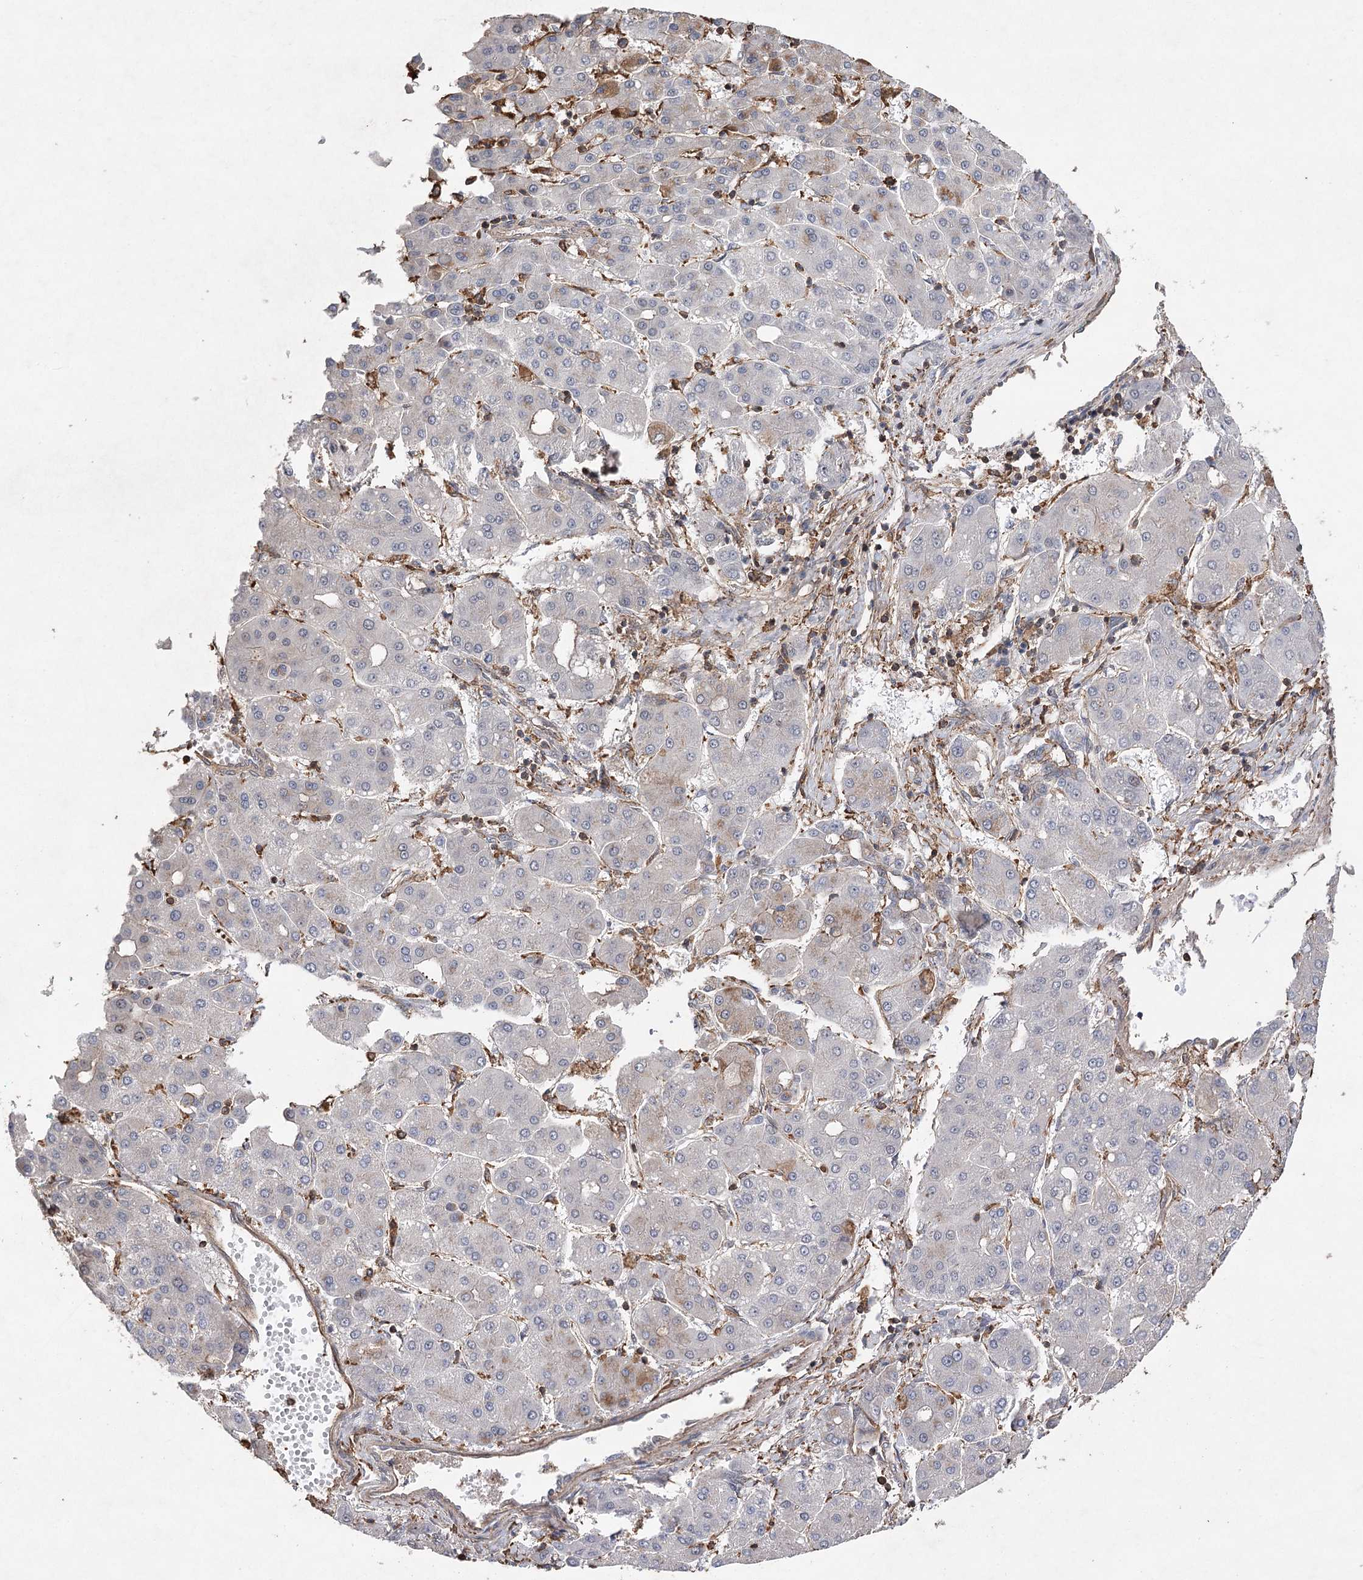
{"staining": {"intensity": "negative", "quantity": "none", "location": "none"}, "tissue": "liver cancer", "cell_type": "Tumor cells", "image_type": "cancer", "snomed": [{"axis": "morphology", "description": "Carcinoma, Hepatocellular, NOS"}, {"axis": "topography", "description": "Liver"}], "caption": "Image shows no protein expression in tumor cells of liver hepatocellular carcinoma tissue.", "gene": "OBSL1", "patient": {"sex": "male", "age": 65}}